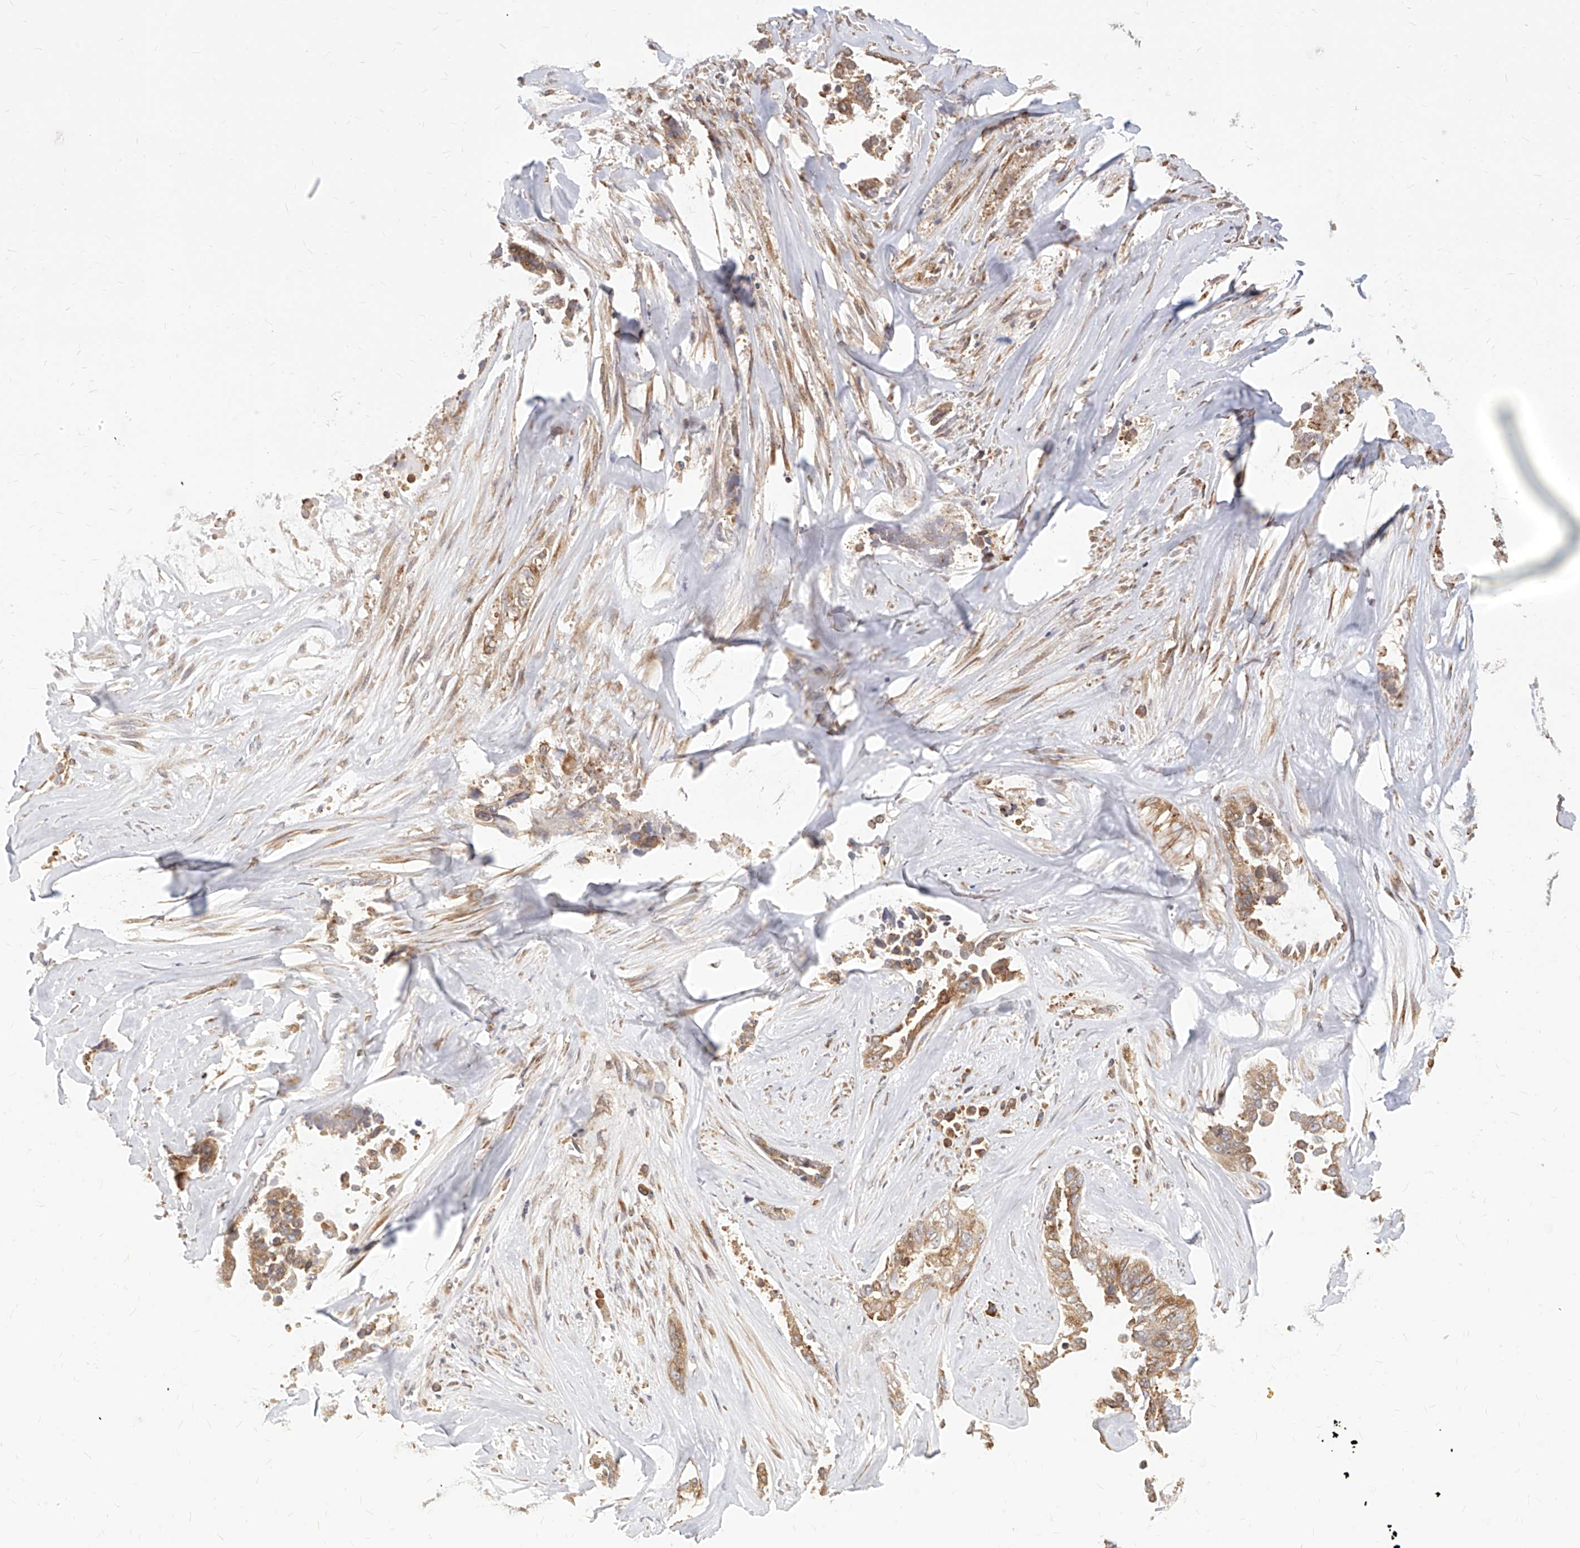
{"staining": {"intensity": "moderate", "quantity": ">75%", "location": "cytoplasmic/membranous"}, "tissue": "ovarian cancer", "cell_type": "Tumor cells", "image_type": "cancer", "snomed": [{"axis": "morphology", "description": "Cystadenocarcinoma, serous, NOS"}, {"axis": "topography", "description": "Ovary"}], "caption": "Protein analysis of ovarian cancer (serous cystadenocarcinoma) tissue demonstrates moderate cytoplasmic/membranous positivity in approximately >75% of tumor cells.", "gene": "FAM83B", "patient": {"sex": "female", "age": 44}}